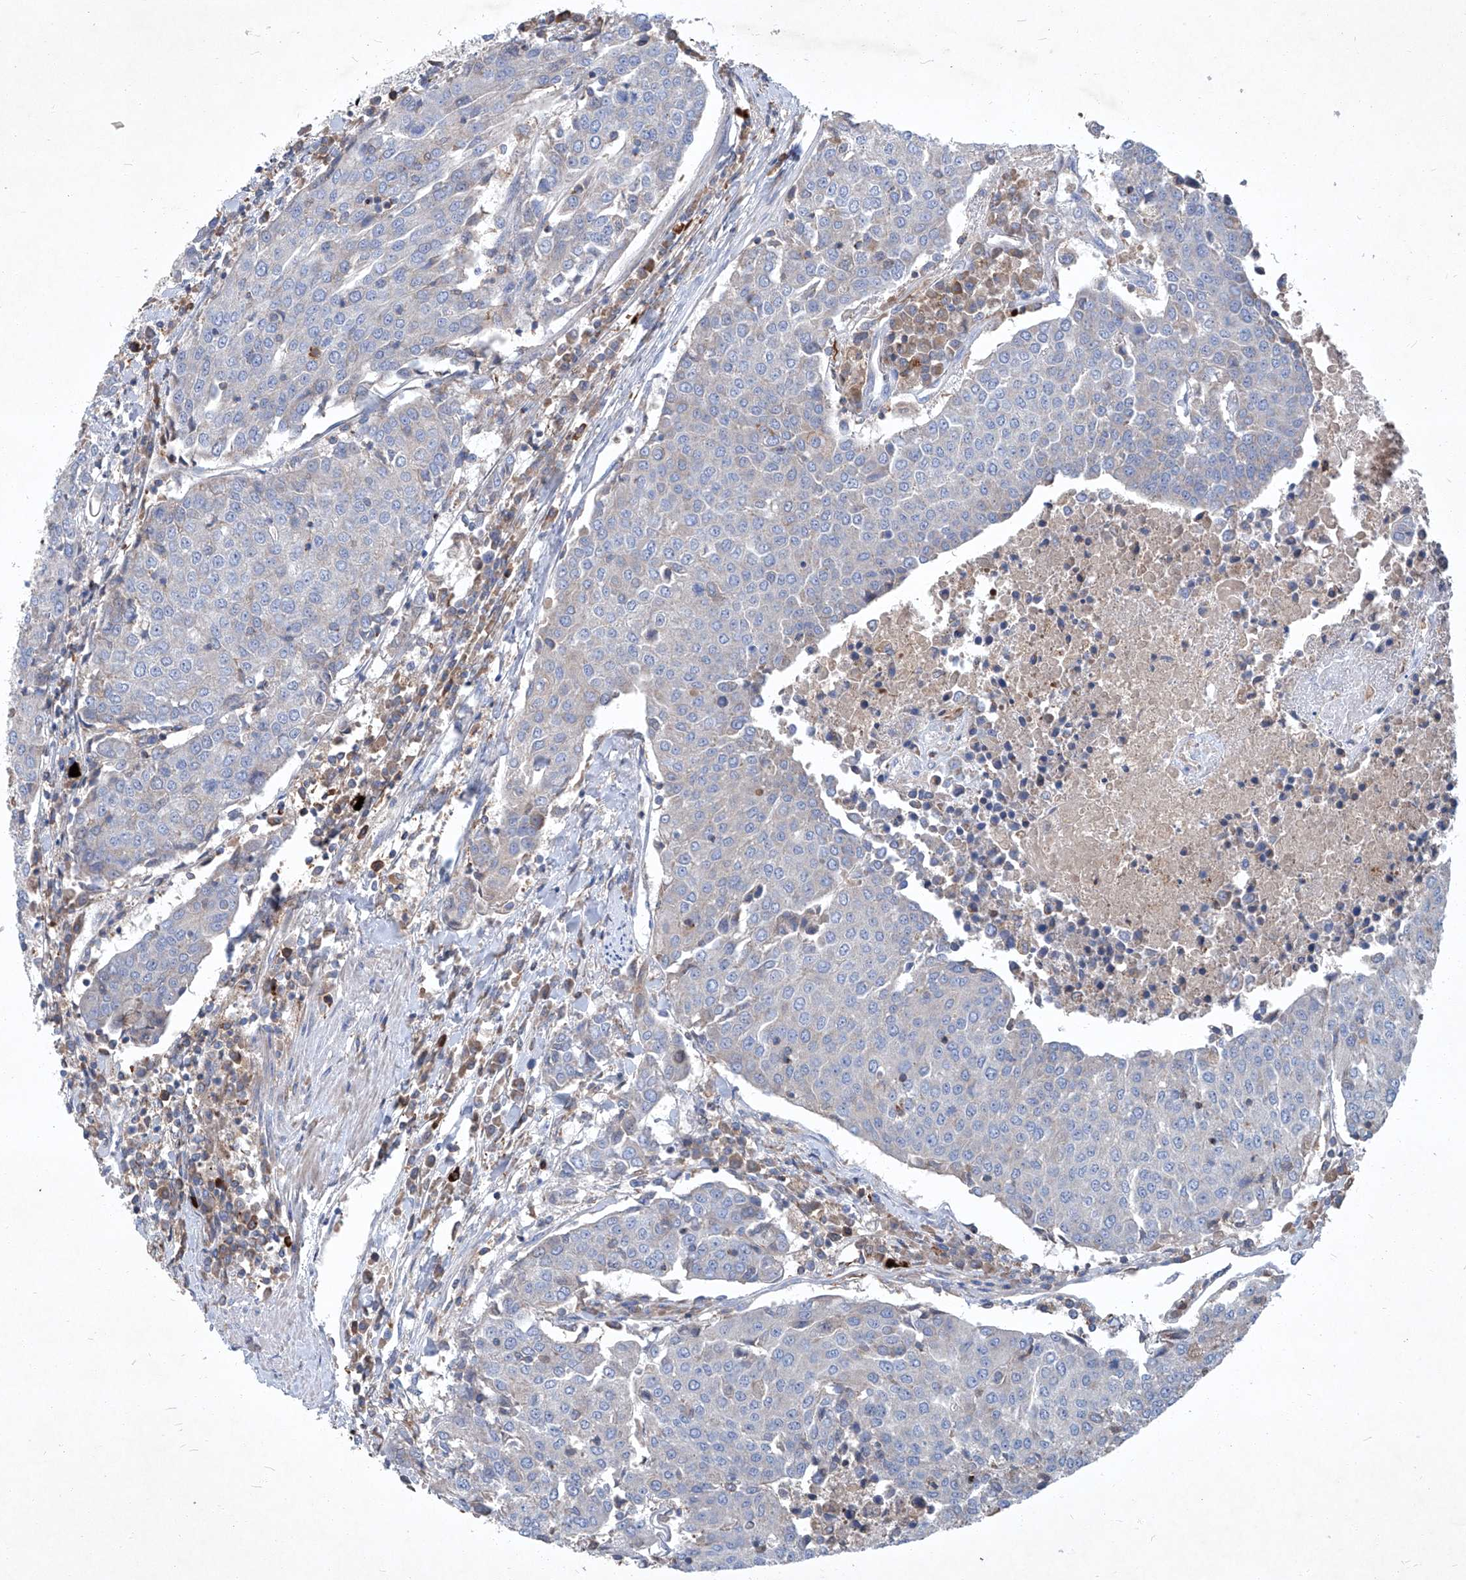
{"staining": {"intensity": "negative", "quantity": "none", "location": "none"}, "tissue": "urothelial cancer", "cell_type": "Tumor cells", "image_type": "cancer", "snomed": [{"axis": "morphology", "description": "Urothelial carcinoma, High grade"}, {"axis": "topography", "description": "Urinary bladder"}], "caption": "This image is of urothelial cancer stained with immunohistochemistry (IHC) to label a protein in brown with the nuclei are counter-stained blue. There is no expression in tumor cells. (IHC, brightfield microscopy, high magnification).", "gene": "EPHA8", "patient": {"sex": "female", "age": 85}}